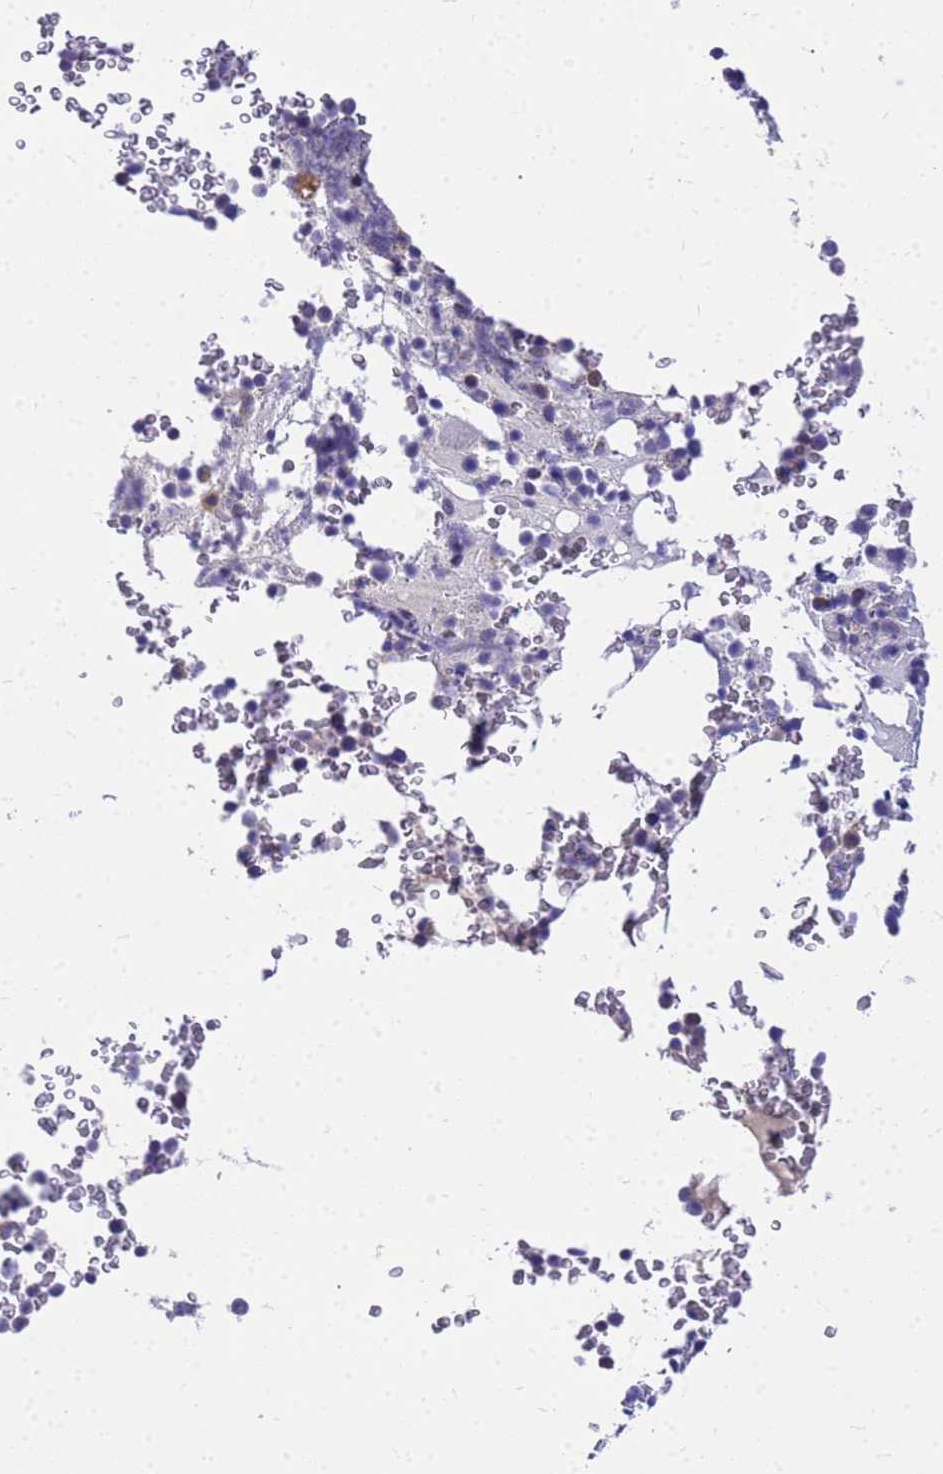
{"staining": {"intensity": "negative", "quantity": "none", "location": "none"}, "tissue": "bone marrow", "cell_type": "Hematopoietic cells", "image_type": "normal", "snomed": [{"axis": "morphology", "description": "Normal tissue, NOS"}, {"axis": "topography", "description": "Bone marrow"}], "caption": "Immunohistochemical staining of benign bone marrow displays no significant expression in hematopoietic cells. (Brightfield microscopy of DAB immunohistochemistry (IHC) at high magnification).", "gene": "POP7", "patient": {"sex": "male", "age": 58}}